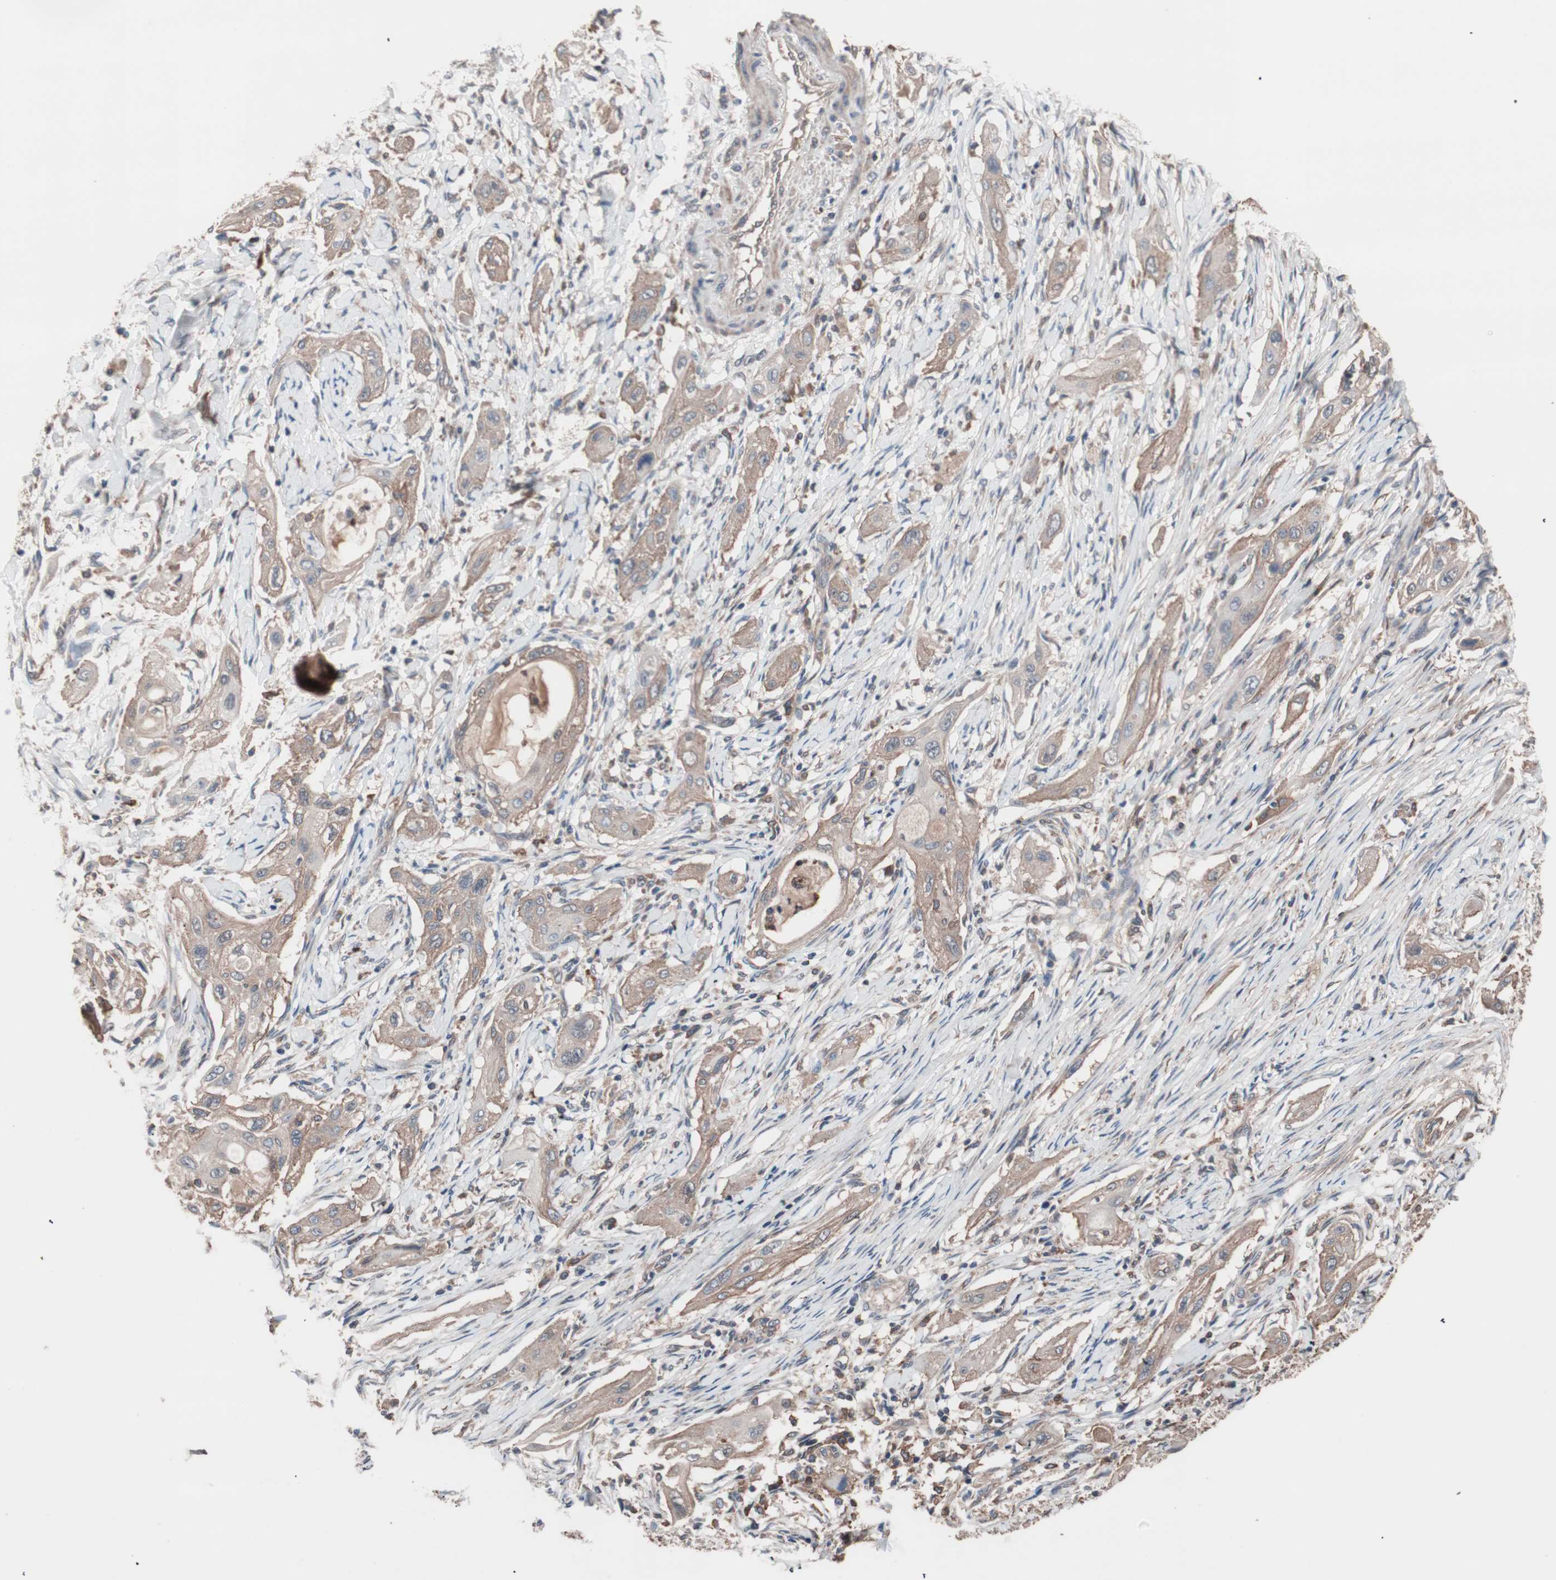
{"staining": {"intensity": "weak", "quantity": ">75%", "location": "cytoplasmic/membranous"}, "tissue": "lung cancer", "cell_type": "Tumor cells", "image_type": "cancer", "snomed": [{"axis": "morphology", "description": "Squamous cell carcinoma, NOS"}, {"axis": "topography", "description": "Lung"}], "caption": "This is an image of immunohistochemistry (IHC) staining of lung cancer (squamous cell carcinoma), which shows weak expression in the cytoplasmic/membranous of tumor cells.", "gene": "ATG7", "patient": {"sex": "female", "age": 47}}